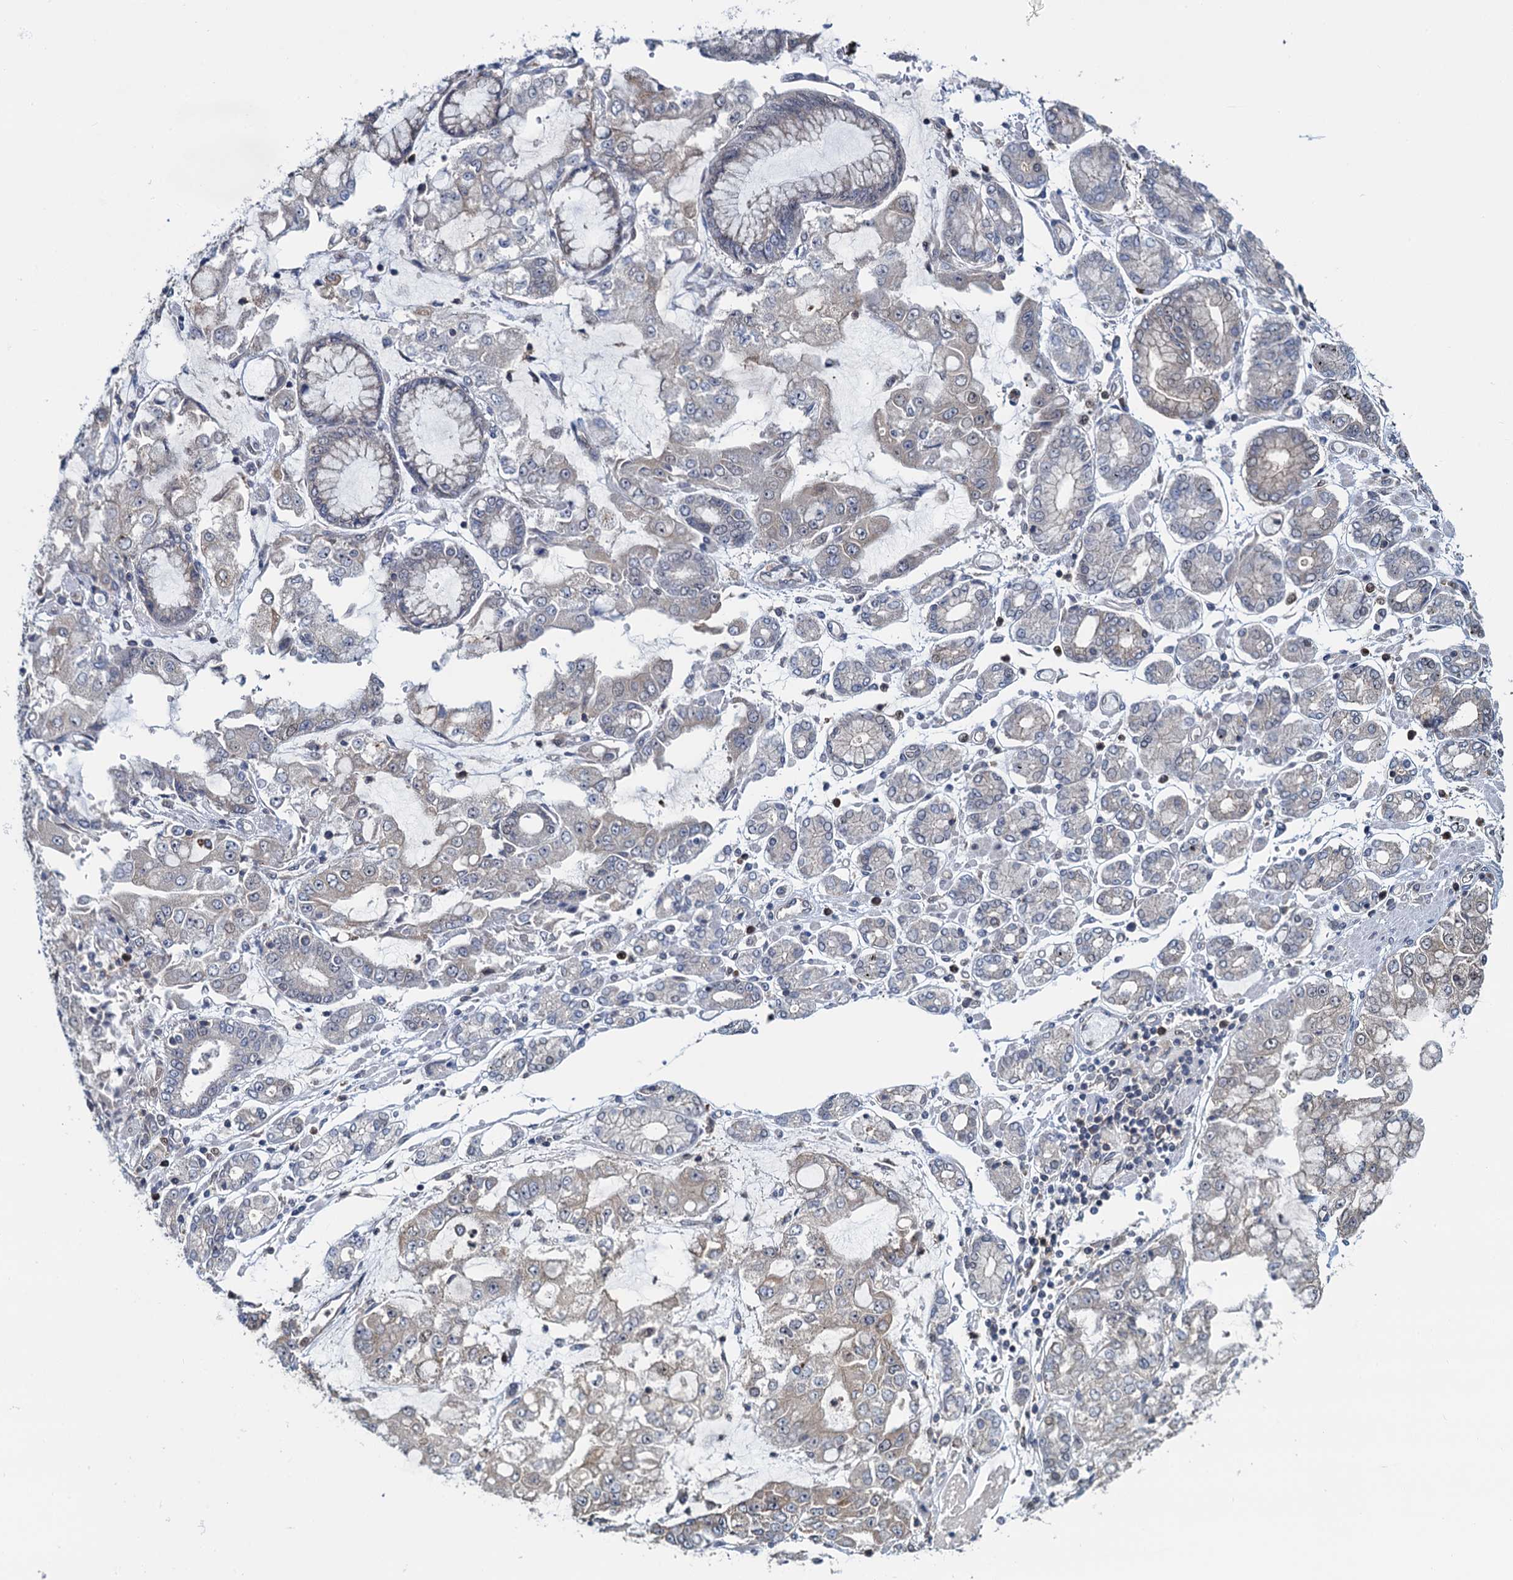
{"staining": {"intensity": "weak", "quantity": "<25%", "location": "cytoplasmic/membranous"}, "tissue": "stomach cancer", "cell_type": "Tumor cells", "image_type": "cancer", "snomed": [{"axis": "morphology", "description": "Adenocarcinoma, NOS"}, {"axis": "topography", "description": "Stomach"}], "caption": "Immunohistochemistry (IHC) histopathology image of neoplastic tissue: human stomach cancer stained with DAB displays no significant protein staining in tumor cells. (DAB immunohistochemistry (IHC) with hematoxylin counter stain).", "gene": "RNF125", "patient": {"sex": "male", "age": 76}}